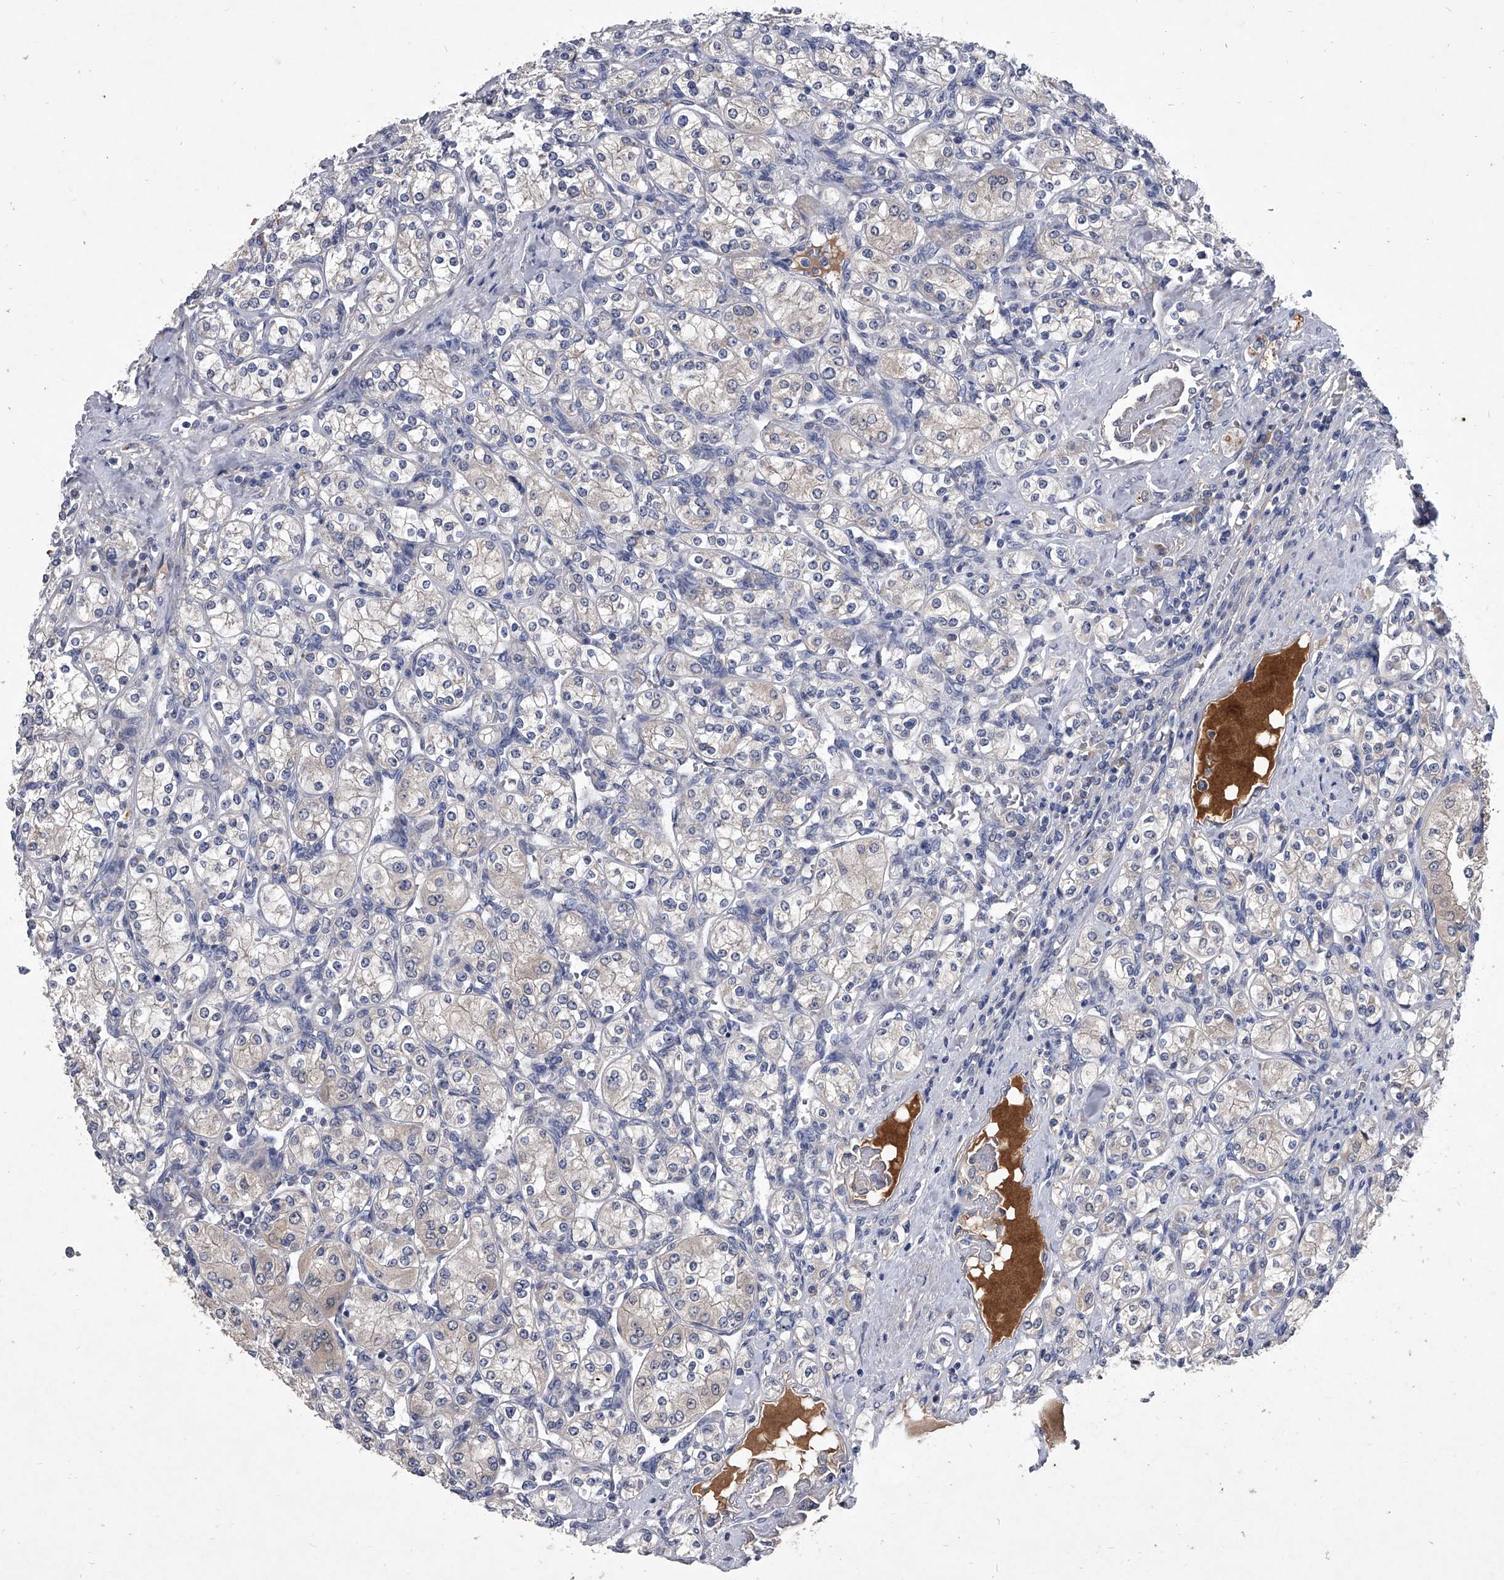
{"staining": {"intensity": "negative", "quantity": "none", "location": "none"}, "tissue": "renal cancer", "cell_type": "Tumor cells", "image_type": "cancer", "snomed": [{"axis": "morphology", "description": "Adenocarcinoma, NOS"}, {"axis": "topography", "description": "Kidney"}], "caption": "Immunohistochemical staining of human renal cancer (adenocarcinoma) demonstrates no significant positivity in tumor cells.", "gene": "C5", "patient": {"sex": "male", "age": 77}}